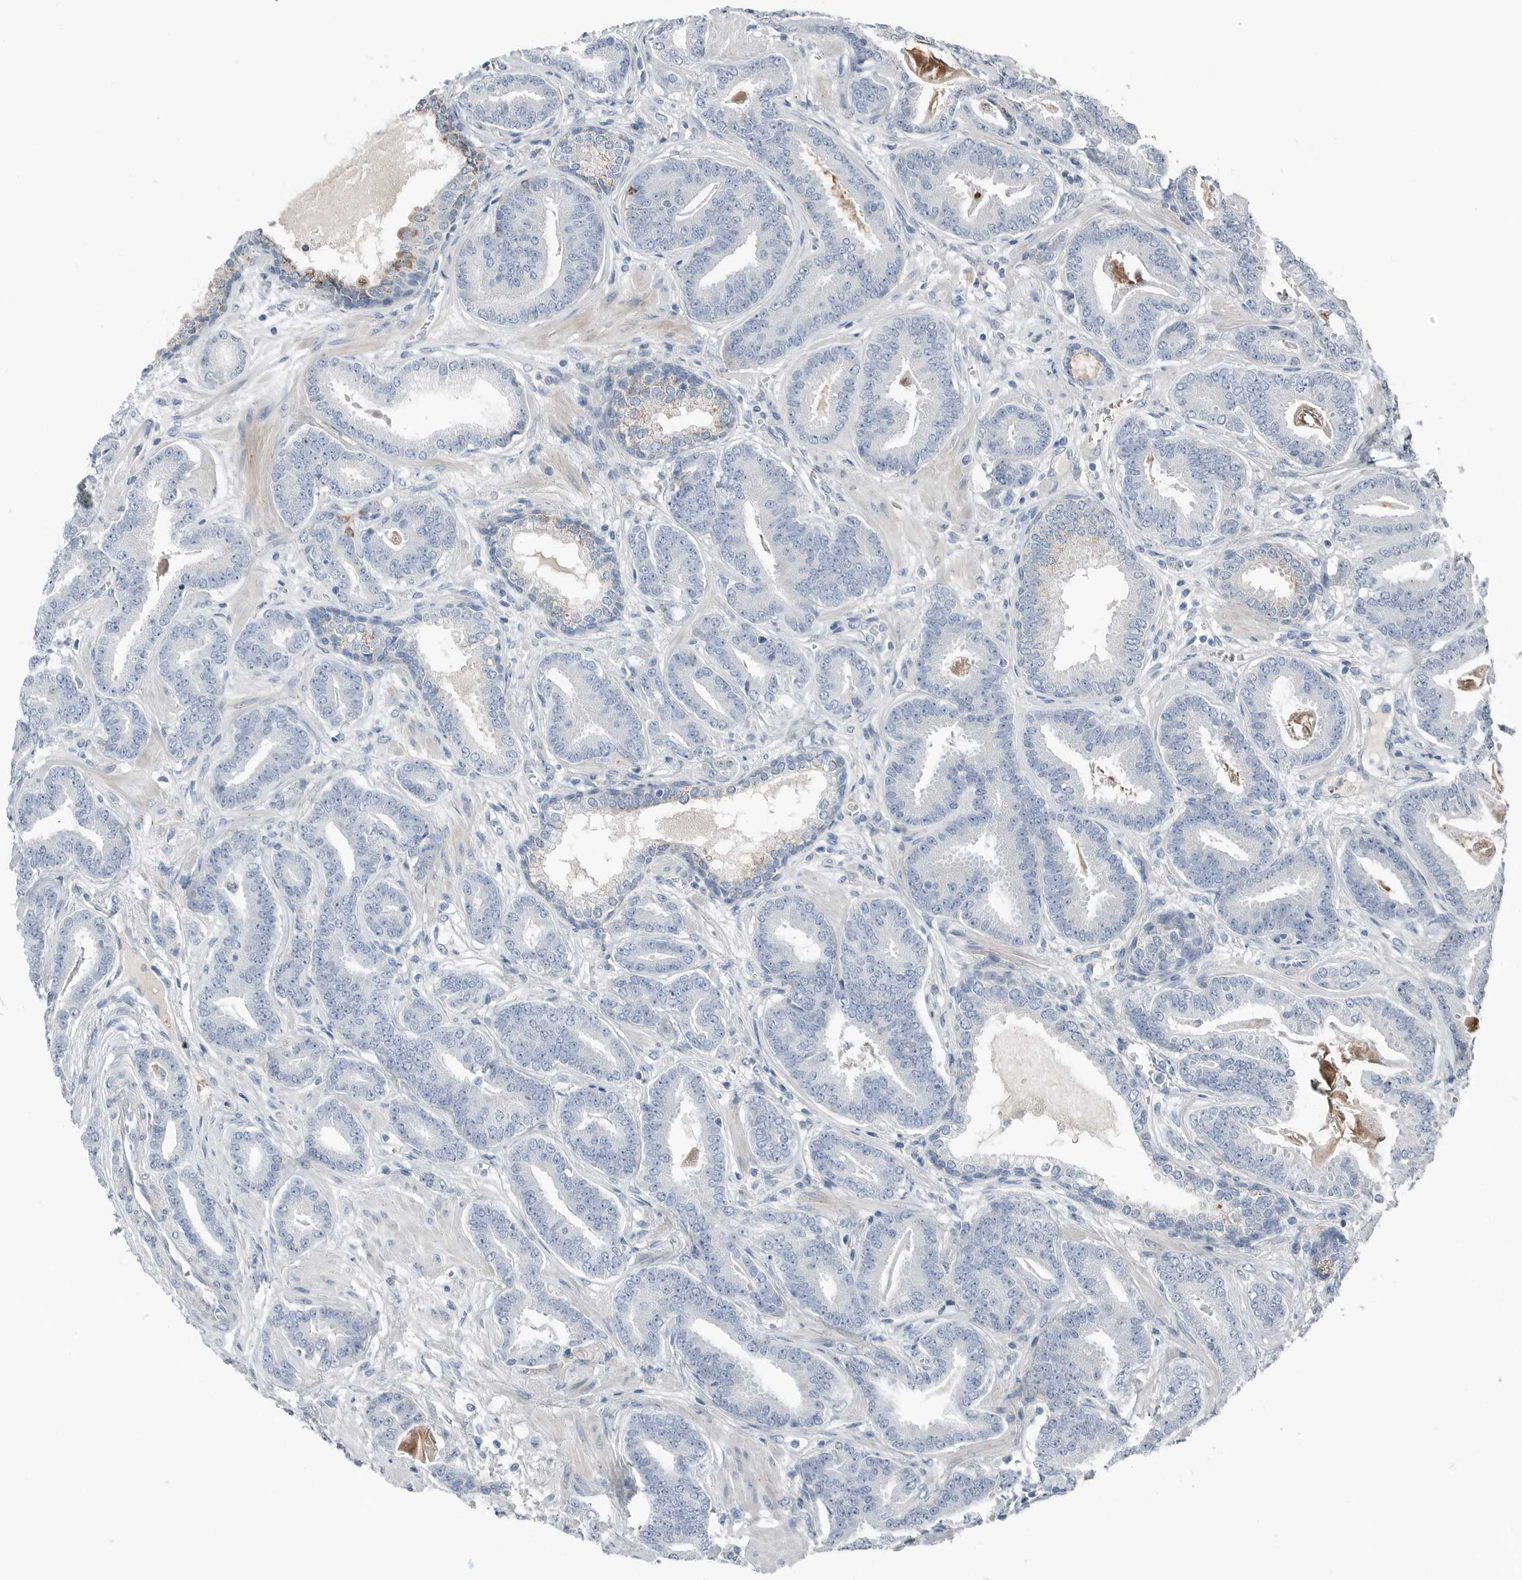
{"staining": {"intensity": "negative", "quantity": "none", "location": "none"}, "tissue": "prostate cancer", "cell_type": "Tumor cells", "image_type": "cancer", "snomed": [{"axis": "morphology", "description": "Adenocarcinoma, Low grade"}, {"axis": "topography", "description": "Prostate"}], "caption": "Immunohistochemical staining of prostate cancer (adenocarcinoma (low-grade)) exhibits no significant staining in tumor cells. The staining was performed using DAB to visualize the protein expression in brown, while the nuclei were stained in blue with hematoxylin (Magnification: 20x).", "gene": "SERPINB7", "patient": {"sex": "male", "age": 62}}